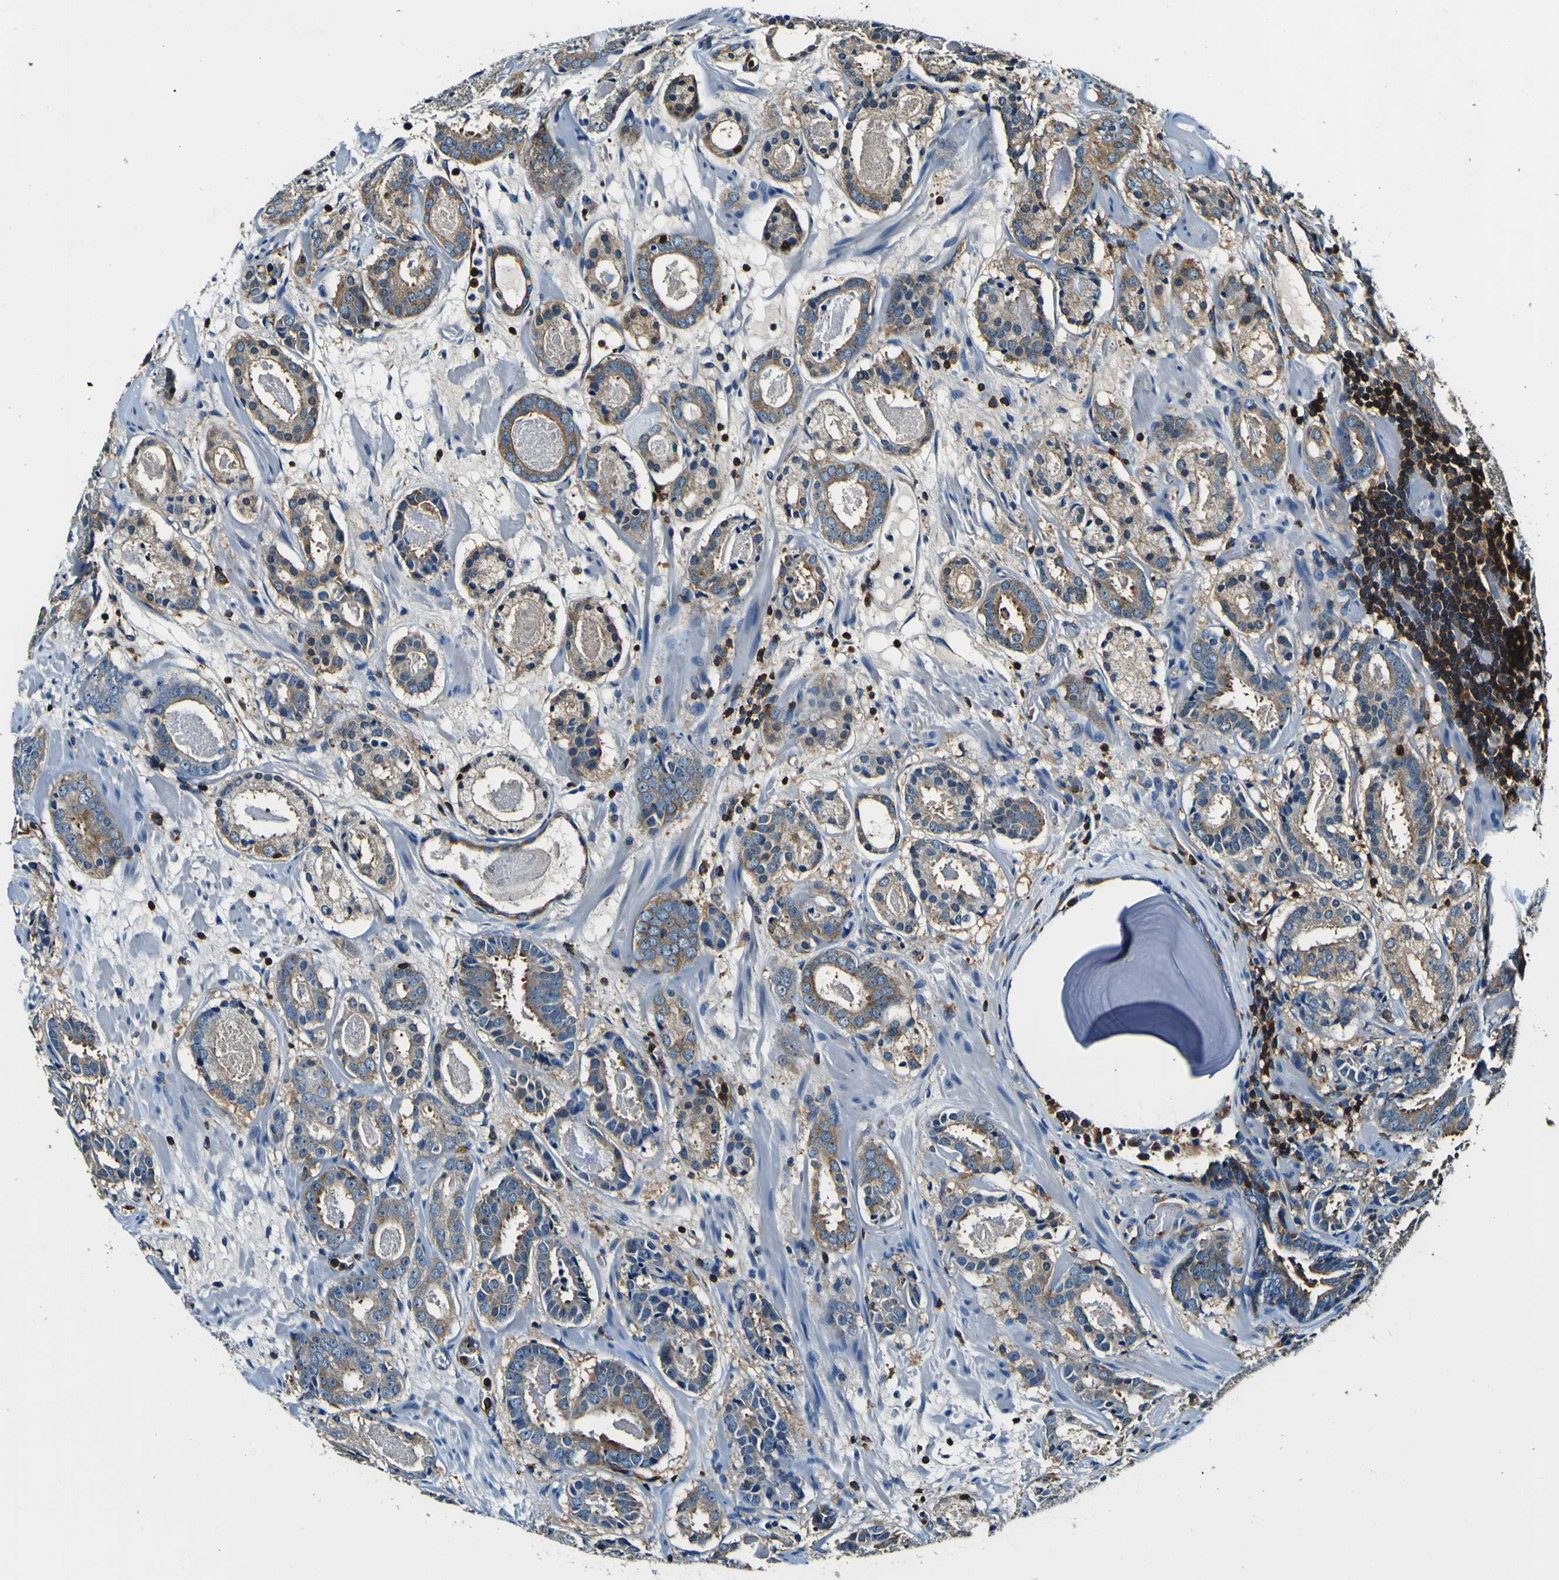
{"staining": {"intensity": "moderate", "quantity": "25%-75%", "location": "cytoplasmic/membranous"}, "tissue": "prostate cancer", "cell_type": "Tumor cells", "image_type": "cancer", "snomed": [{"axis": "morphology", "description": "Adenocarcinoma, Low grade"}, {"axis": "topography", "description": "Prostate"}], "caption": "Tumor cells display medium levels of moderate cytoplasmic/membranous positivity in about 25%-75% of cells in human prostate cancer (adenocarcinoma (low-grade)).", "gene": "RHOT2", "patient": {"sex": "male", "age": 69}}